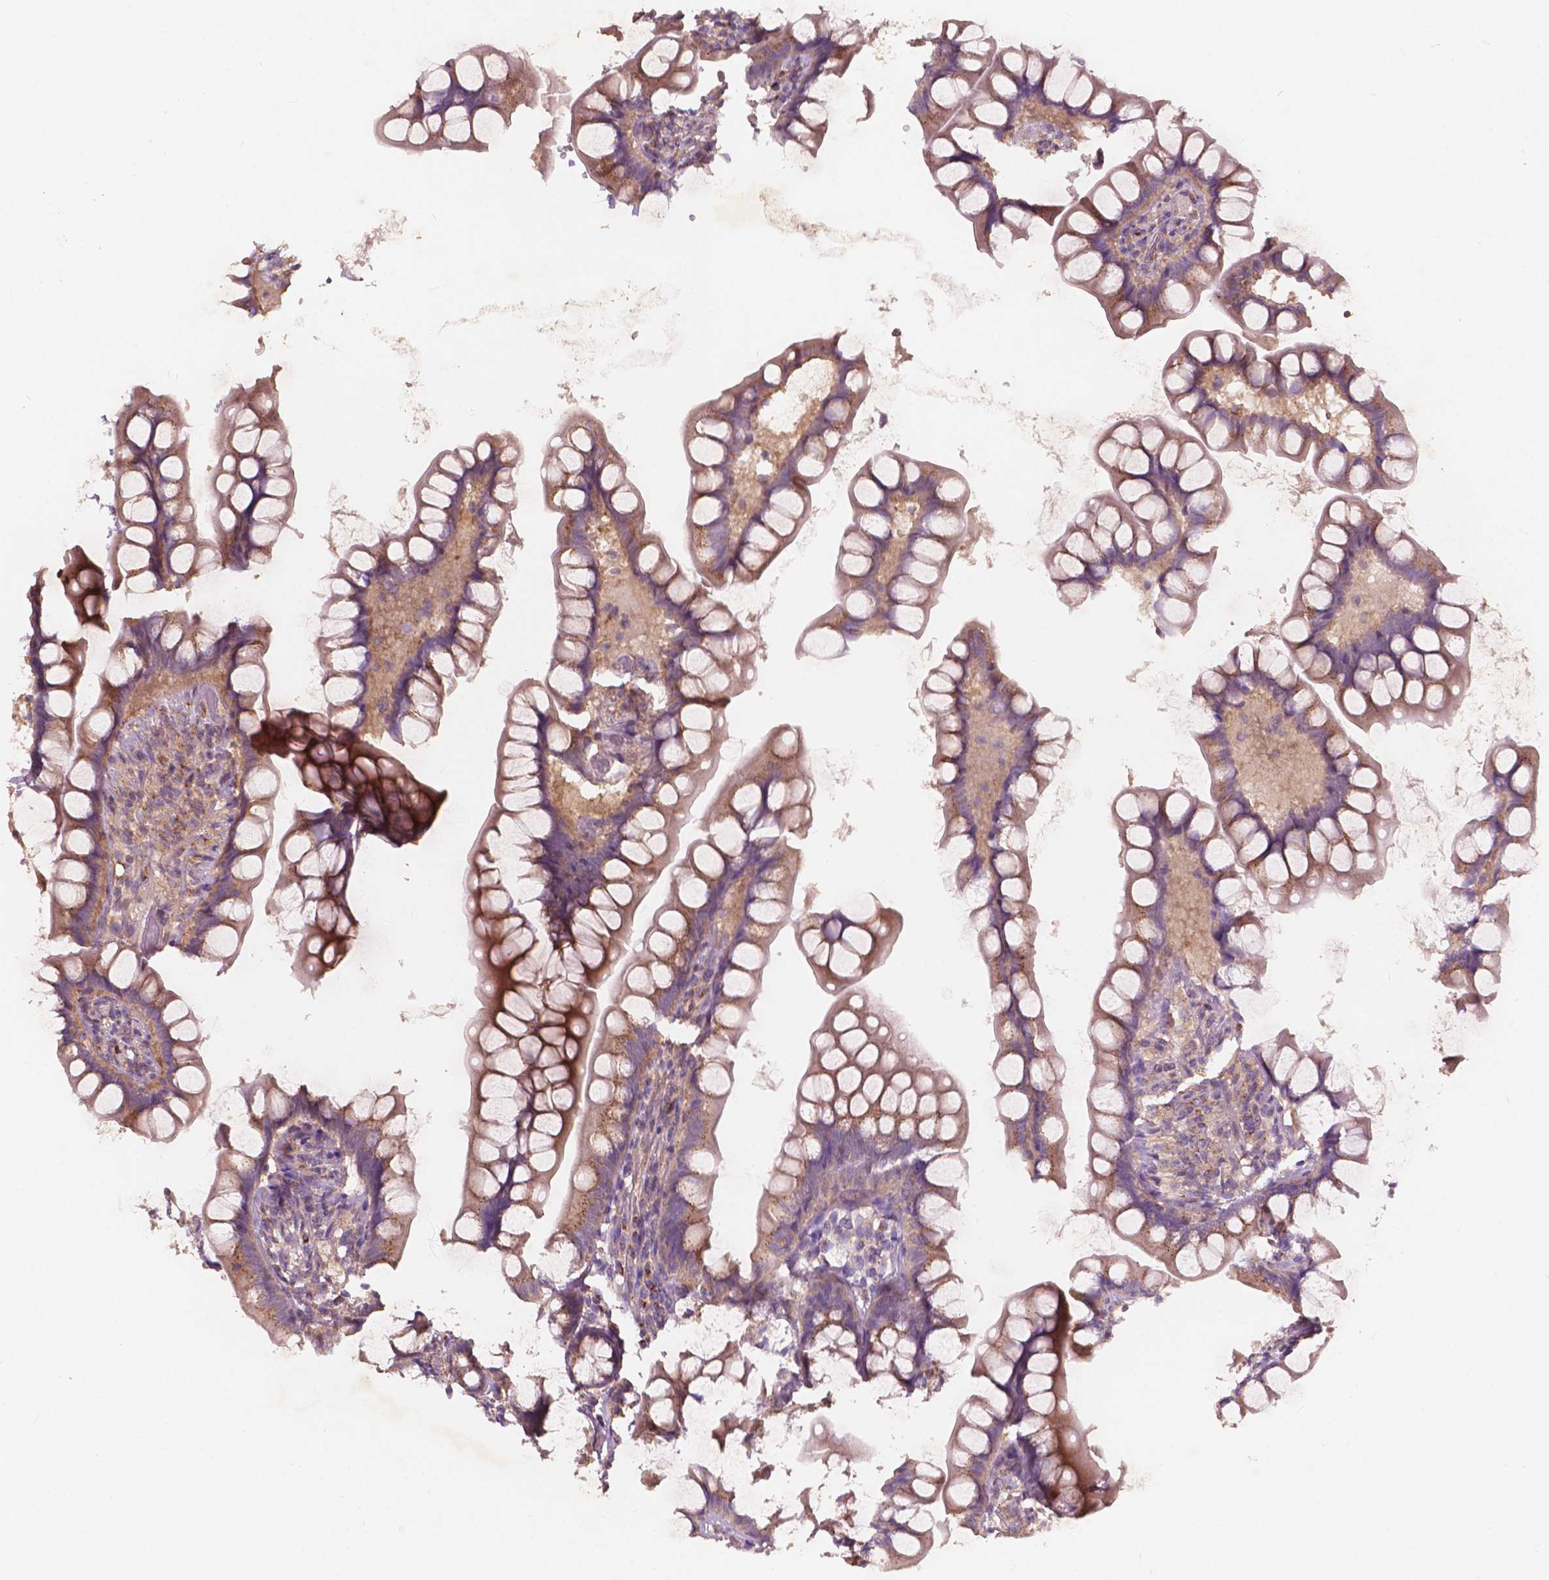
{"staining": {"intensity": "moderate", "quantity": "25%-75%", "location": "cytoplasmic/membranous"}, "tissue": "small intestine", "cell_type": "Glandular cells", "image_type": "normal", "snomed": [{"axis": "morphology", "description": "Normal tissue, NOS"}, {"axis": "topography", "description": "Small intestine"}], "caption": "Approximately 25%-75% of glandular cells in unremarkable human small intestine display moderate cytoplasmic/membranous protein positivity as visualized by brown immunohistochemical staining.", "gene": "CHPT1", "patient": {"sex": "male", "age": 70}}